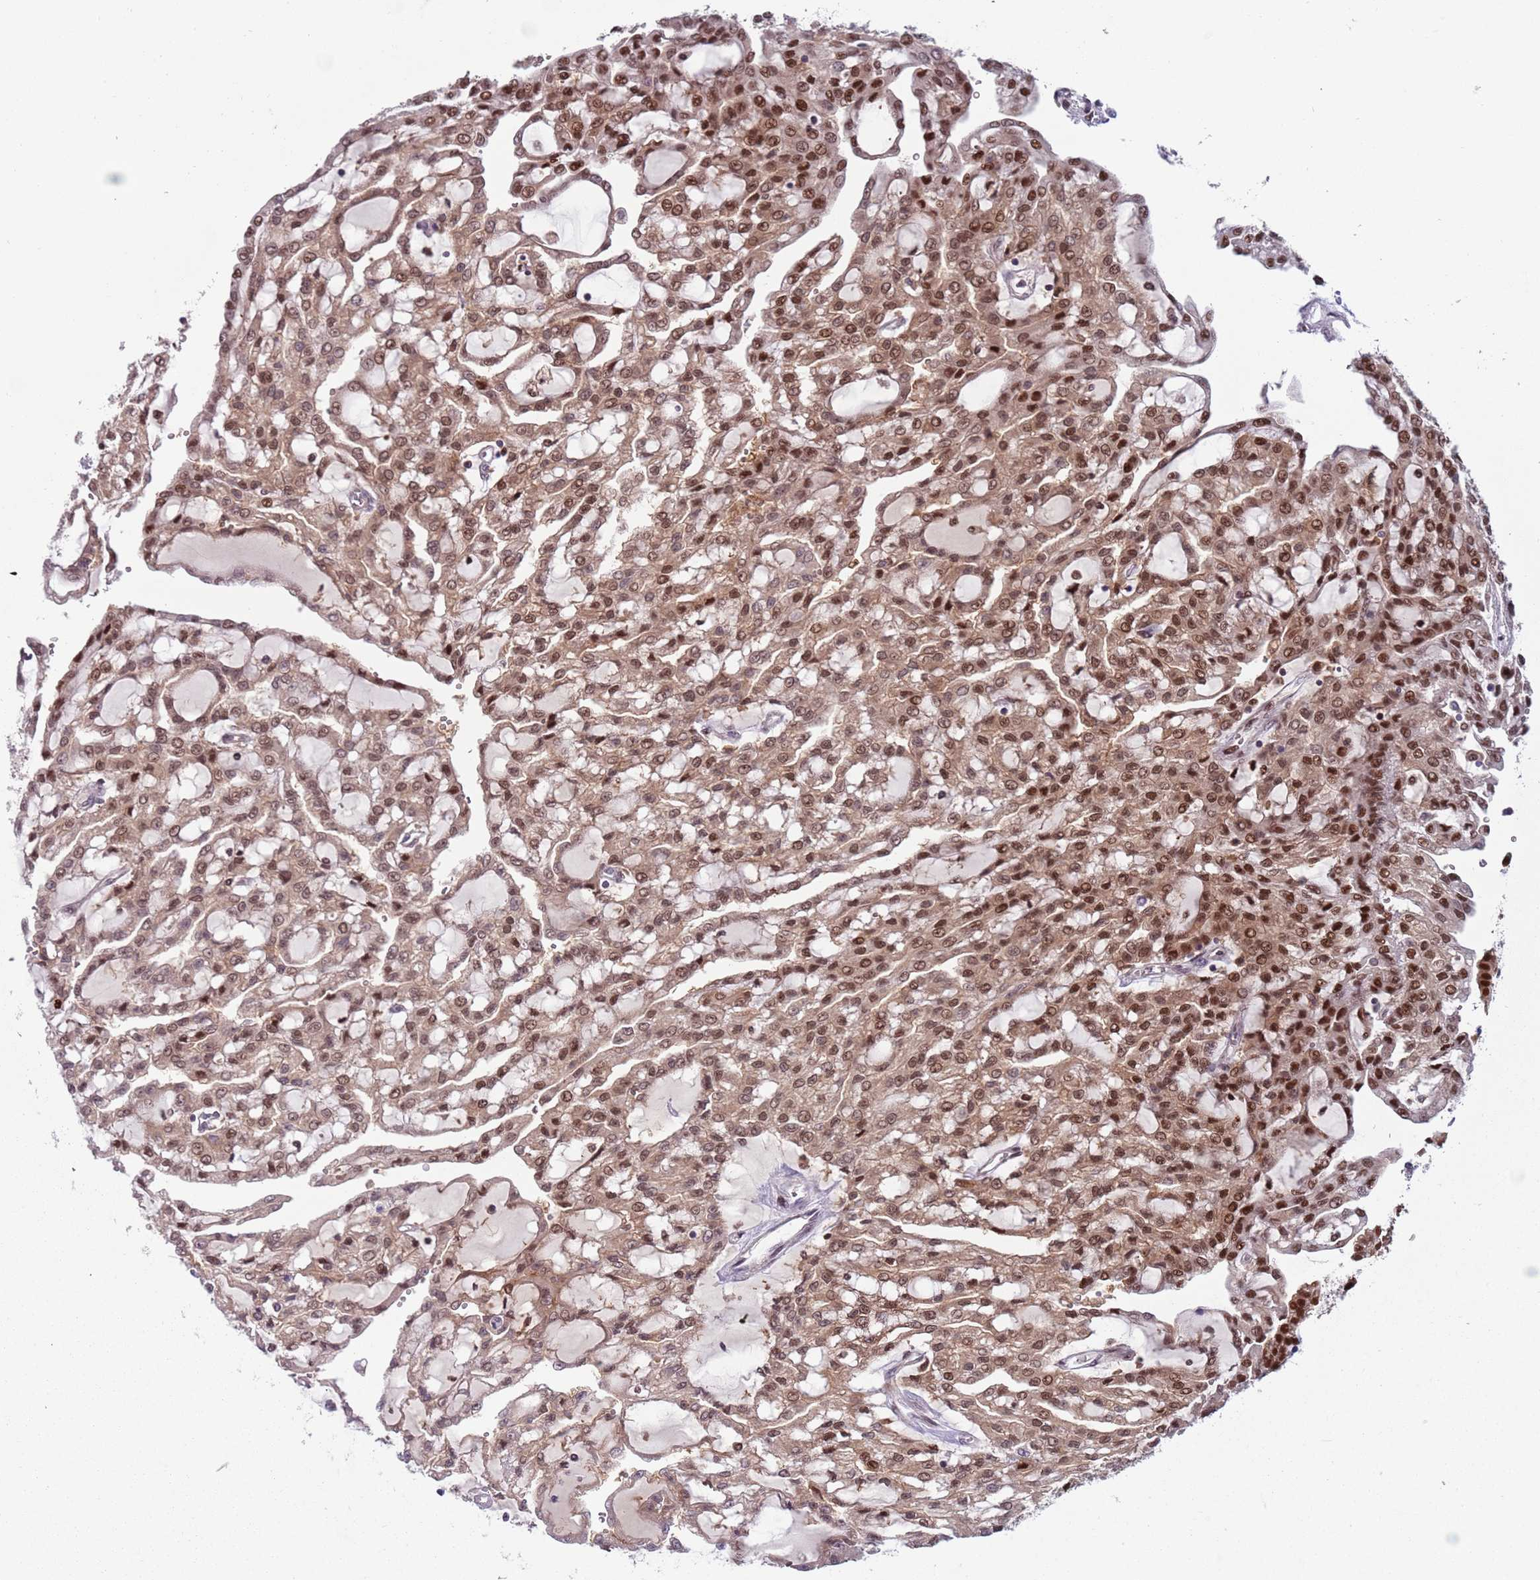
{"staining": {"intensity": "moderate", "quantity": ">75%", "location": "cytoplasmic/membranous,nuclear"}, "tissue": "renal cancer", "cell_type": "Tumor cells", "image_type": "cancer", "snomed": [{"axis": "morphology", "description": "Adenocarcinoma, NOS"}, {"axis": "topography", "description": "Kidney"}], "caption": "Moderate cytoplasmic/membranous and nuclear staining for a protein is appreciated in about >75% of tumor cells of adenocarcinoma (renal) using immunohistochemistry (IHC).", "gene": "RMND5B", "patient": {"sex": "male", "age": 63}}